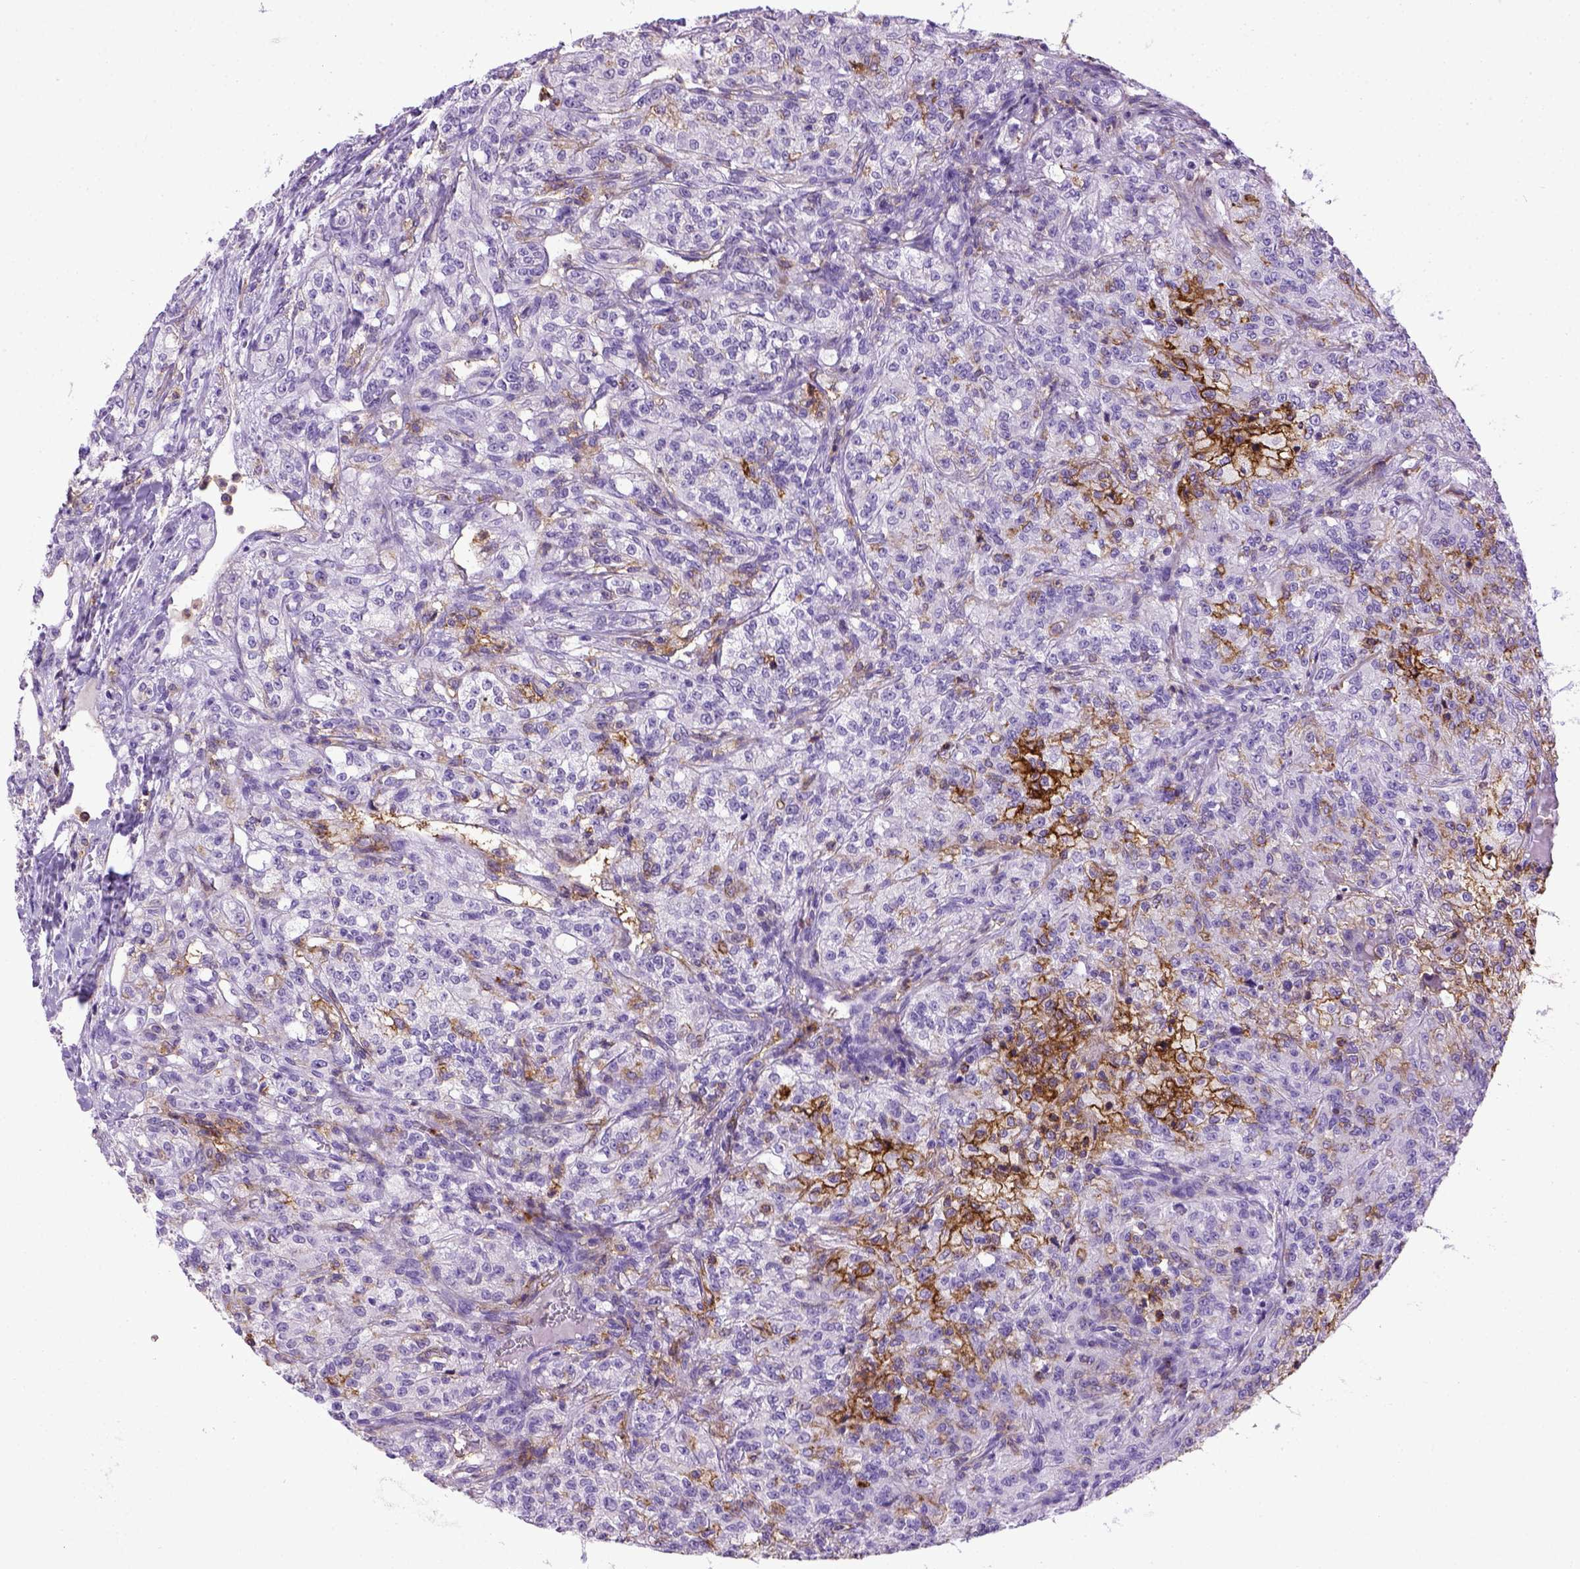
{"staining": {"intensity": "negative", "quantity": "none", "location": "none"}, "tissue": "renal cancer", "cell_type": "Tumor cells", "image_type": "cancer", "snomed": [{"axis": "morphology", "description": "Adenocarcinoma, NOS"}, {"axis": "topography", "description": "Kidney"}], "caption": "An immunohistochemistry image of renal cancer is shown. There is no staining in tumor cells of renal cancer. (DAB (3,3'-diaminobenzidine) immunohistochemistry (IHC), high magnification).", "gene": "ITGAX", "patient": {"sex": "female", "age": 63}}